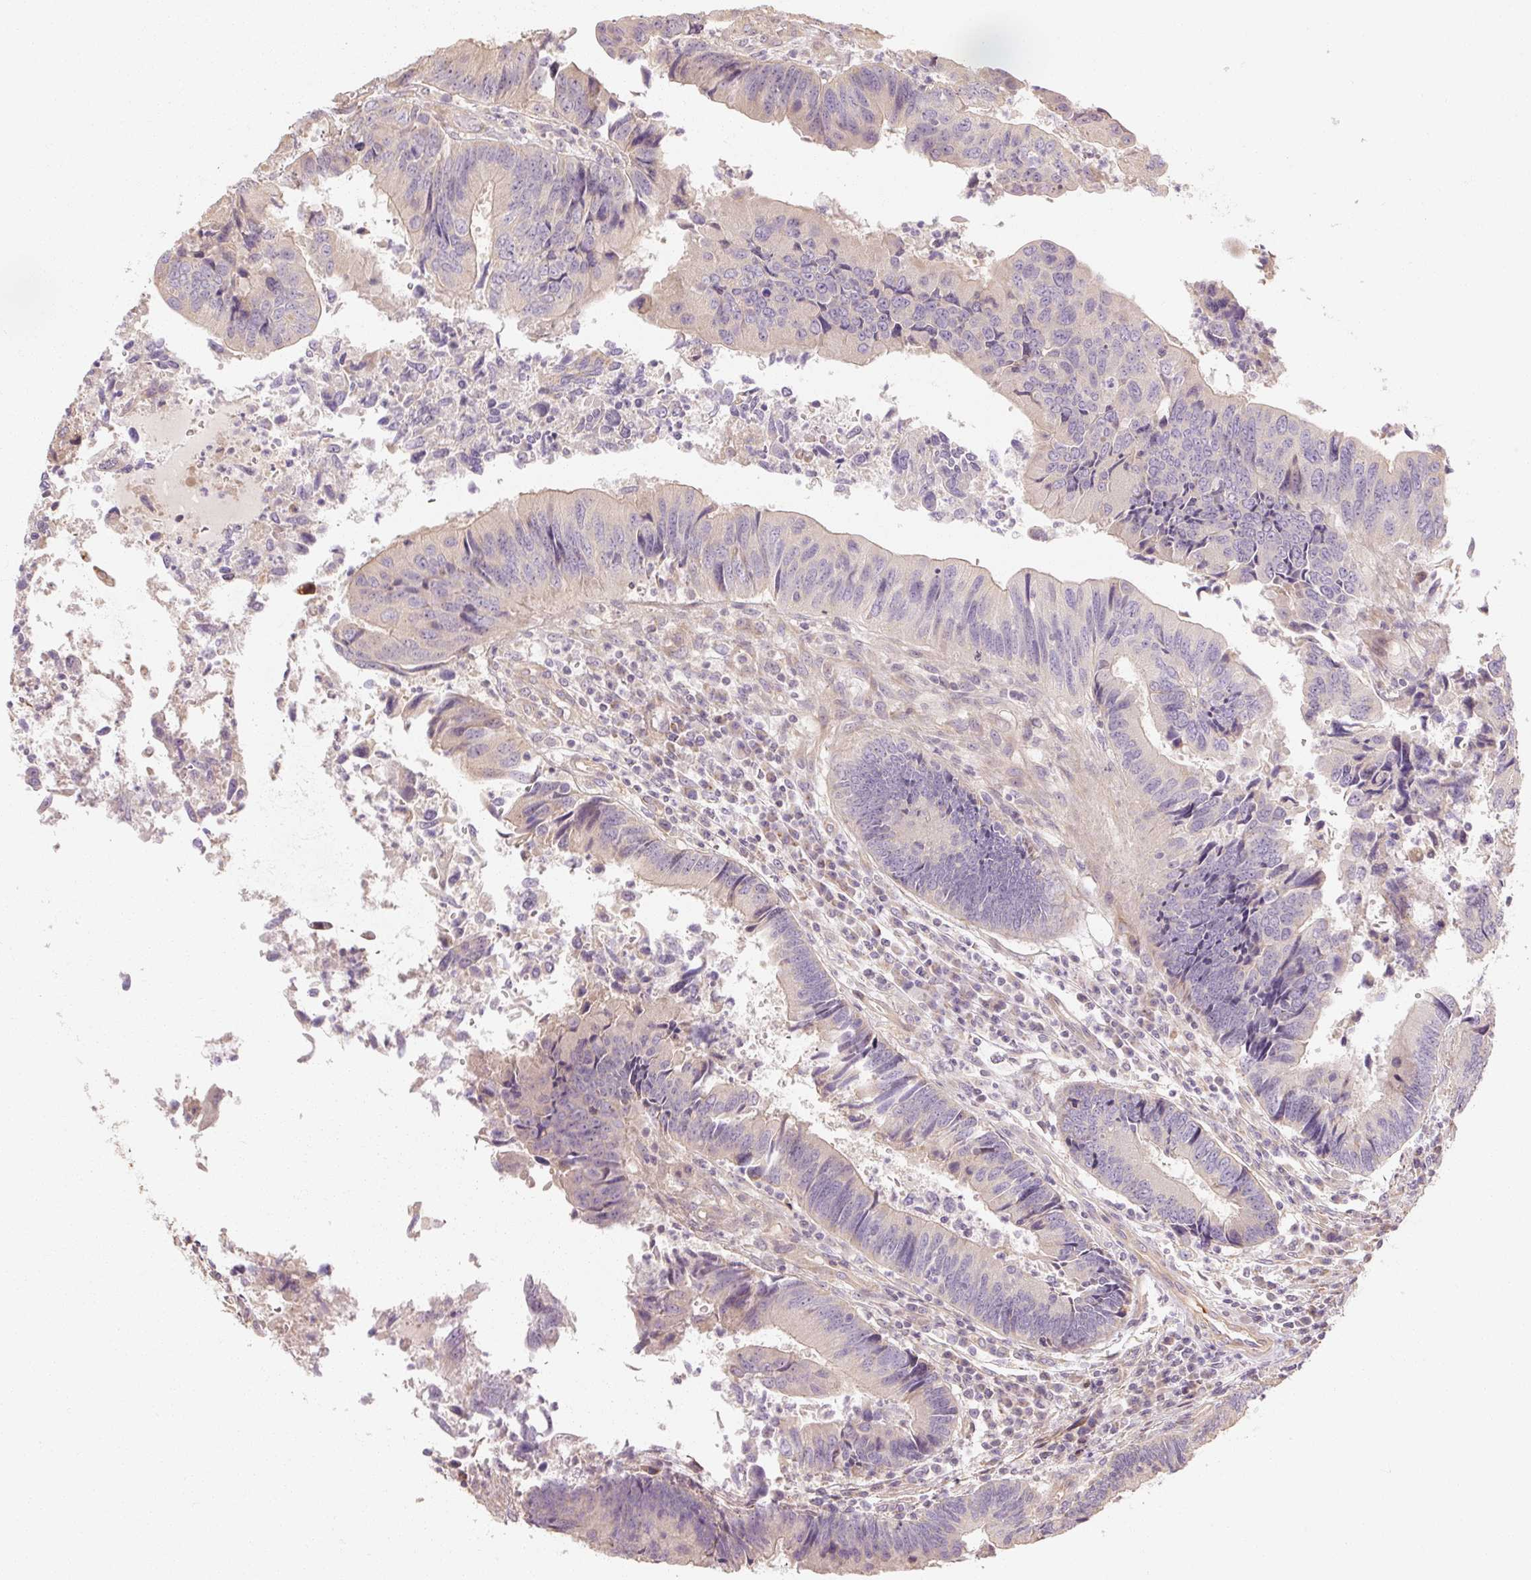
{"staining": {"intensity": "negative", "quantity": "none", "location": "none"}, "tissue": "colorectal cancer", "cell_type": "Tumor cells", "image_type": "cancer", "snomed": [{"axis": "morphology", "description": "Adenocarcinoma, NOS"}, {"axis": "topography", "description": "Colon"}], "caption": "A high-resolution histopathology image shows IHC staining of colorectal cancer (adenocarcinoma), which reveals no significant staining in tumor cells. (DAB immunohistochemistry, high magnification).", "gene": "RB1CC1", "patient": {"sex": "female", "age": 67}}